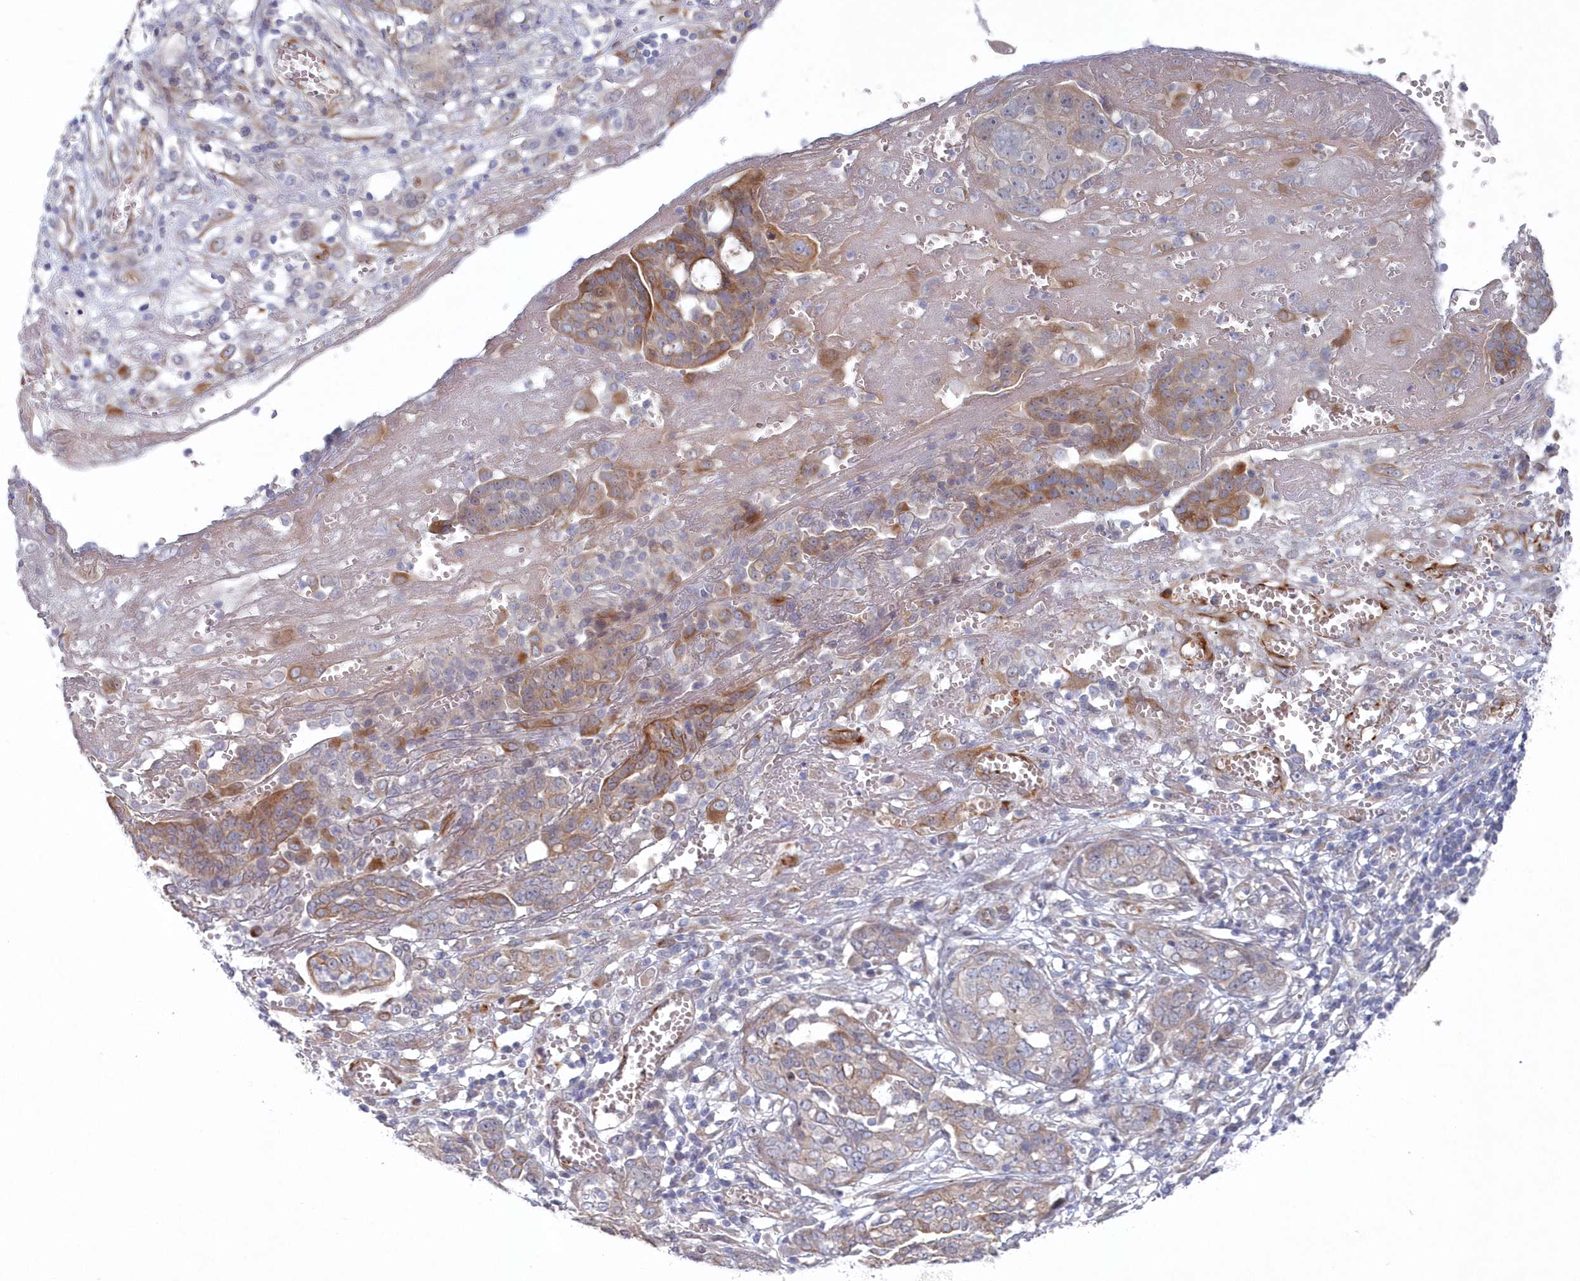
{"staining": {"intensity": "moderate", "quantity": "<25%", "location": "cytoplasmic/membranous"}, "tissue": "ovarian cancer", "cell_type": "Tumor cells", "image_type": "cancer", "snomed": [{"axis": "morphology", "description": "Cystadenocarcinoma, serous, NOS"}, {"axis": "topography", "description": "Soft tissue"}, {"axis": "topography", "description": "Ovary"}], "caption": "Tumor cells reveal low levels of moderate cytoplasmic/membranous expression in approximately <25% of cells in human ovarian cancer (serous cystadenocarcinoma). The protein is shown in brown color, while the nuclei are stained blue.", "gene": "KIAA1586", "patient": {"sex": "female", "age": 57}}